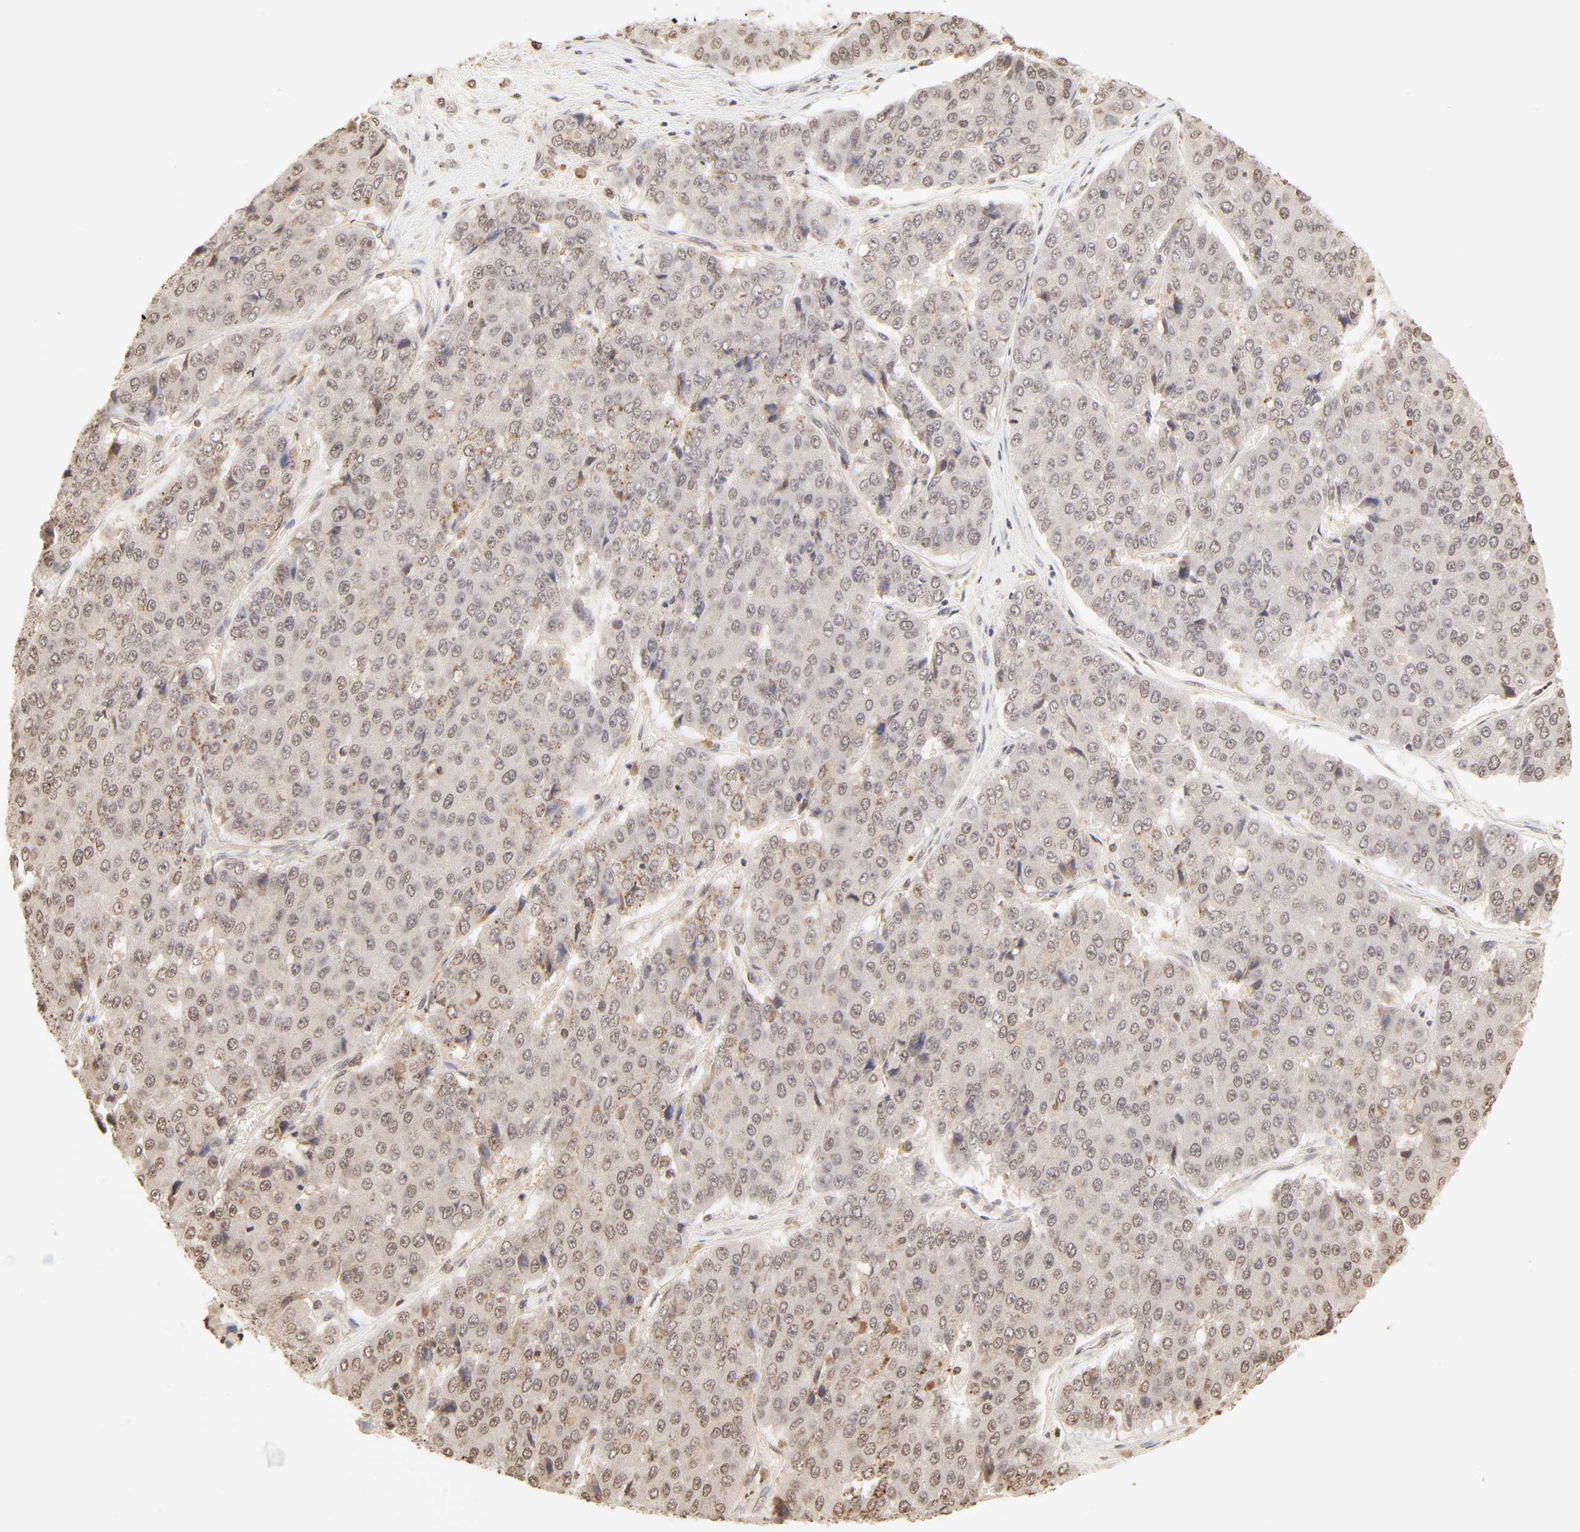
{"staining": {"intensity": "weak", "quantity": "25%-75%", "location": "cytoplasmic/membranous,nuclear"}, "tissue": "pancreatic cancer", "cell_type": "Tumor cells", "image_type": "cancer", "snomed": [{"axis": "morphology", "description": "Adenocarcinoma, NOS"}, {"axis": "topography", "description": "Pancreas"}], "caption": "Immunohistochemical staining of human pancreatic adenocarcinoma exhibits low levels of weak cytoplasmic/membranous and nuclear protein expression in approximately 25%-75% of tumor cells. (Brightfield microscopy of DAB IHC at high magnification).", "gene": "TBL1X", "patient": {"sex": "male", "age": 50}}